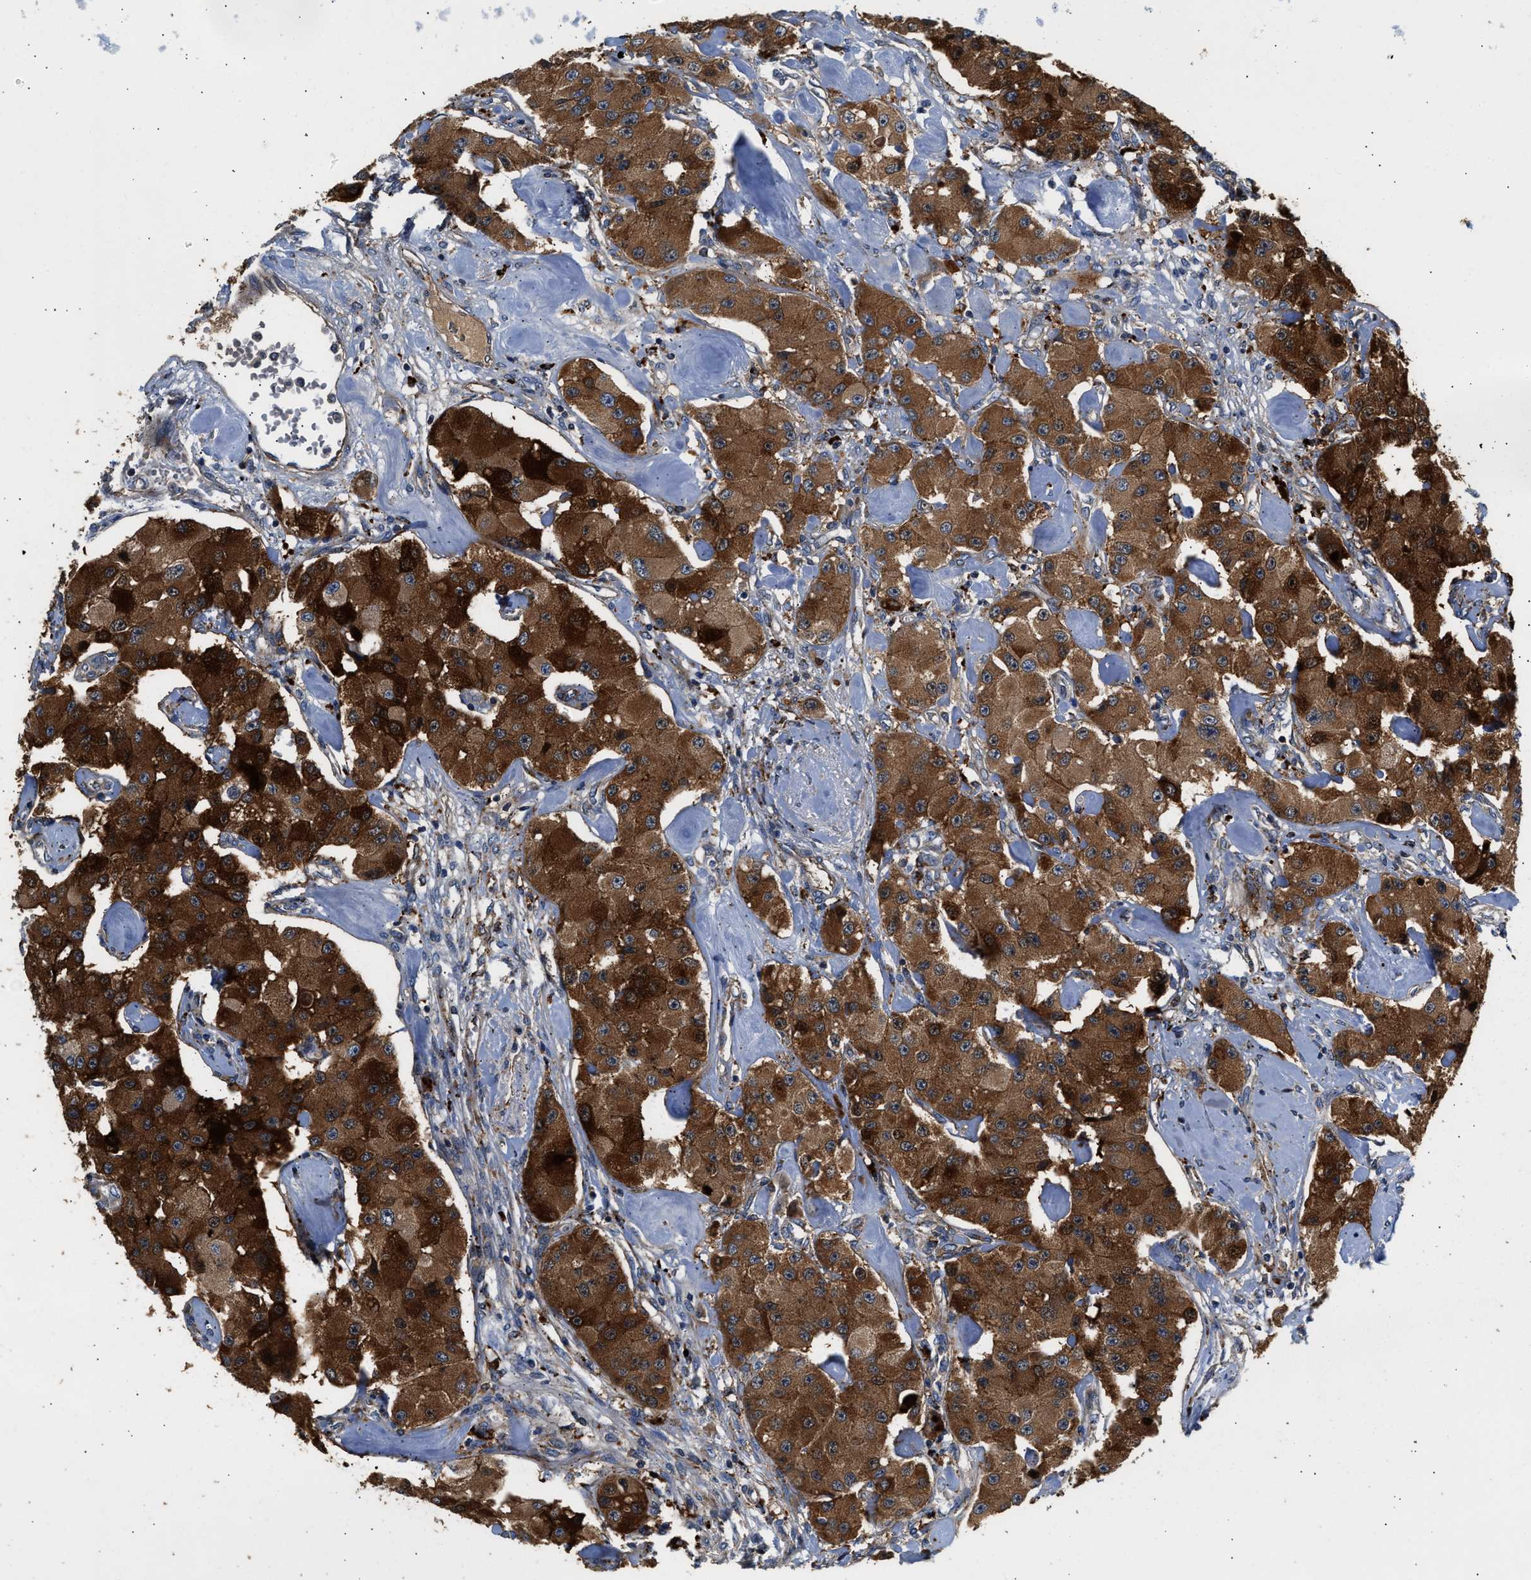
{"staining": {"intensity": "strong", "quantity": ">75%", "location": "cytoplasmic/membranous"}, "tissue": "carcinoid", "cell_type": "Tumor cells", "image_type": "cancer", "snomed": [{"axis": "morphology", "description": "Carcinoid, malignant, NOS"}, {"axis": "topography", "description": "Pancreas"}], "caption": "Immunohistochemical staining of human carcinoid exhibits strong cytoplasmic/membranous protein positivity in about >75% of tumor cells.", "gene": "AMZ1", "patient": {"sex": "male", "age": 41}}